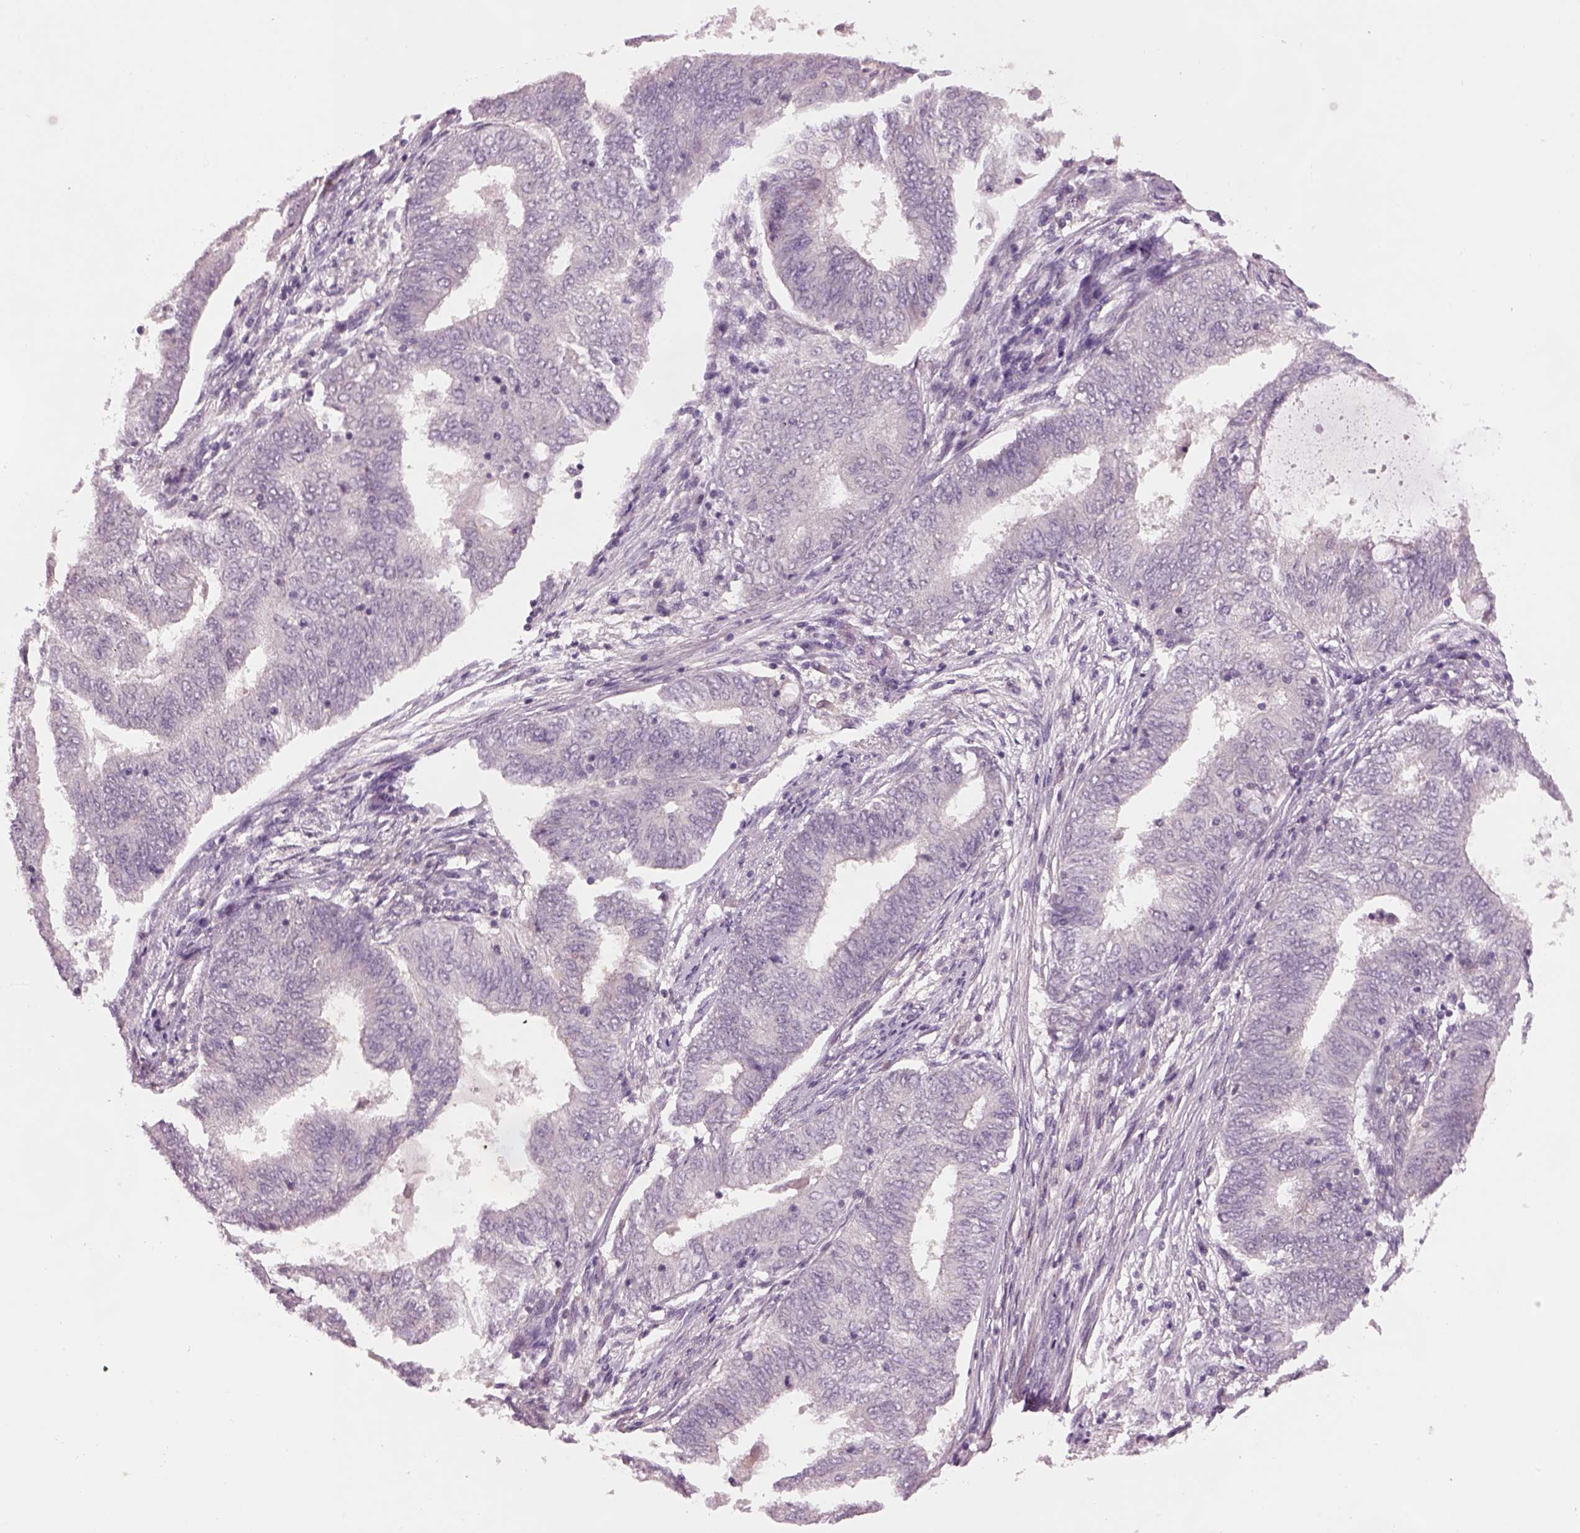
{"staining": {"intensity": "negative", "quantity": "none", "location": "none"}, "tissue": "endometrial cancer", "cell_type": "Tumor cells", "image_type": "cancer", "snomed": [{"axis": "morphology", "description": "Adenocarcinoma, NOS"}, {"axis": "topography", "description": "Endometrium"}], "caption": "Tumor cells are negative for protein expression in human adenocarcinoma (endometrial).", "gene": "GDNF", "patient": {"sex": "female", "age": 62}}